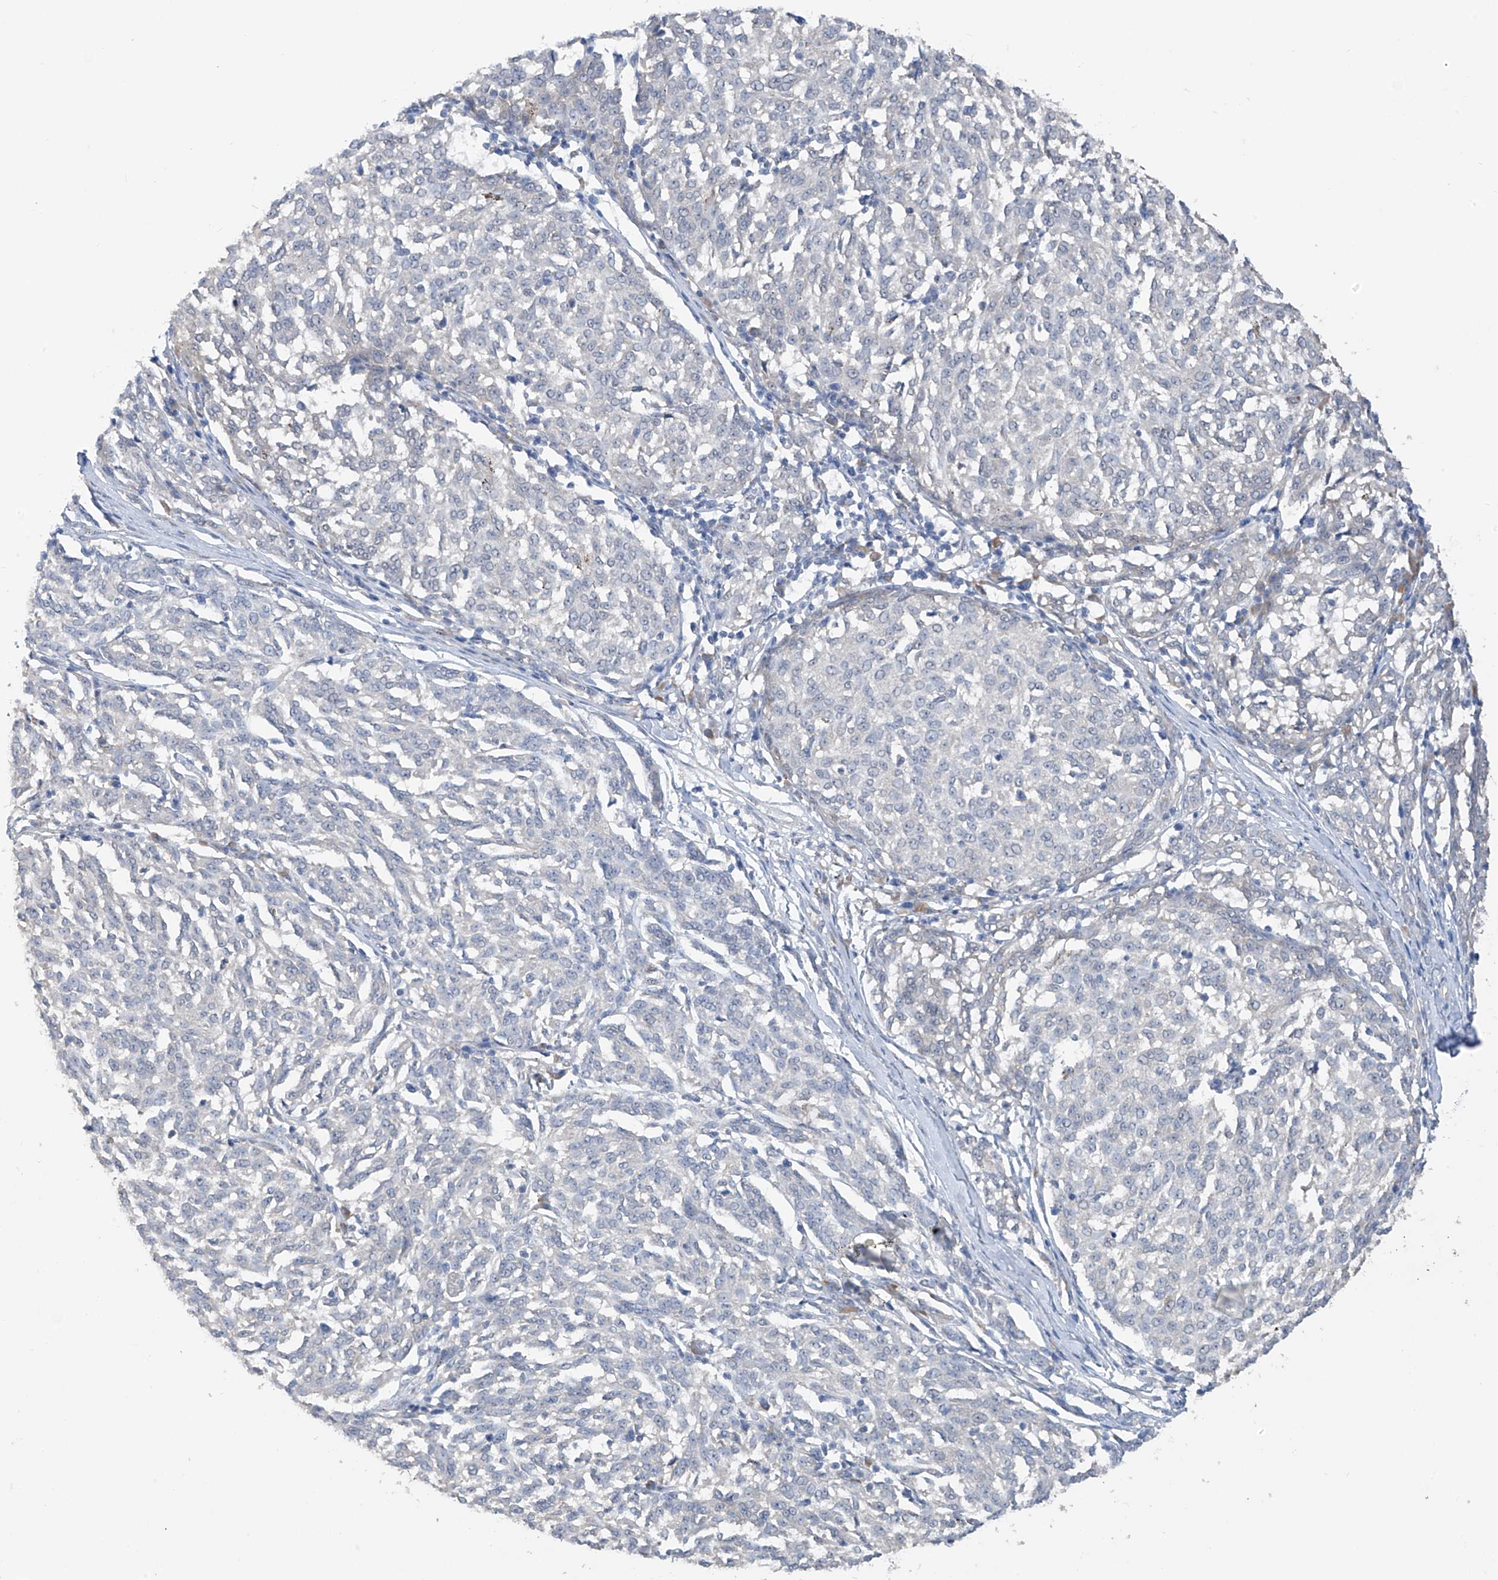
{"staining": {"intensity": "negative", "quantity": "none", "location": "none"}, "tissue": "melanoma", "cell_type": "Tumor cells", "image_type": "cancer", "snomed": [{"axis": "morphology", "description": "Malignant melanoma, NOS"}, {"axis": "topography", "description": "Skin"}], "caption": "High power microscopy image of an immunohistochemistry (IHC) micrograph of malignant melanoma, revealing no significant staining in tumor cells.", "gene": "RPL4", "patient": {"sex": "female", "age": 72}}